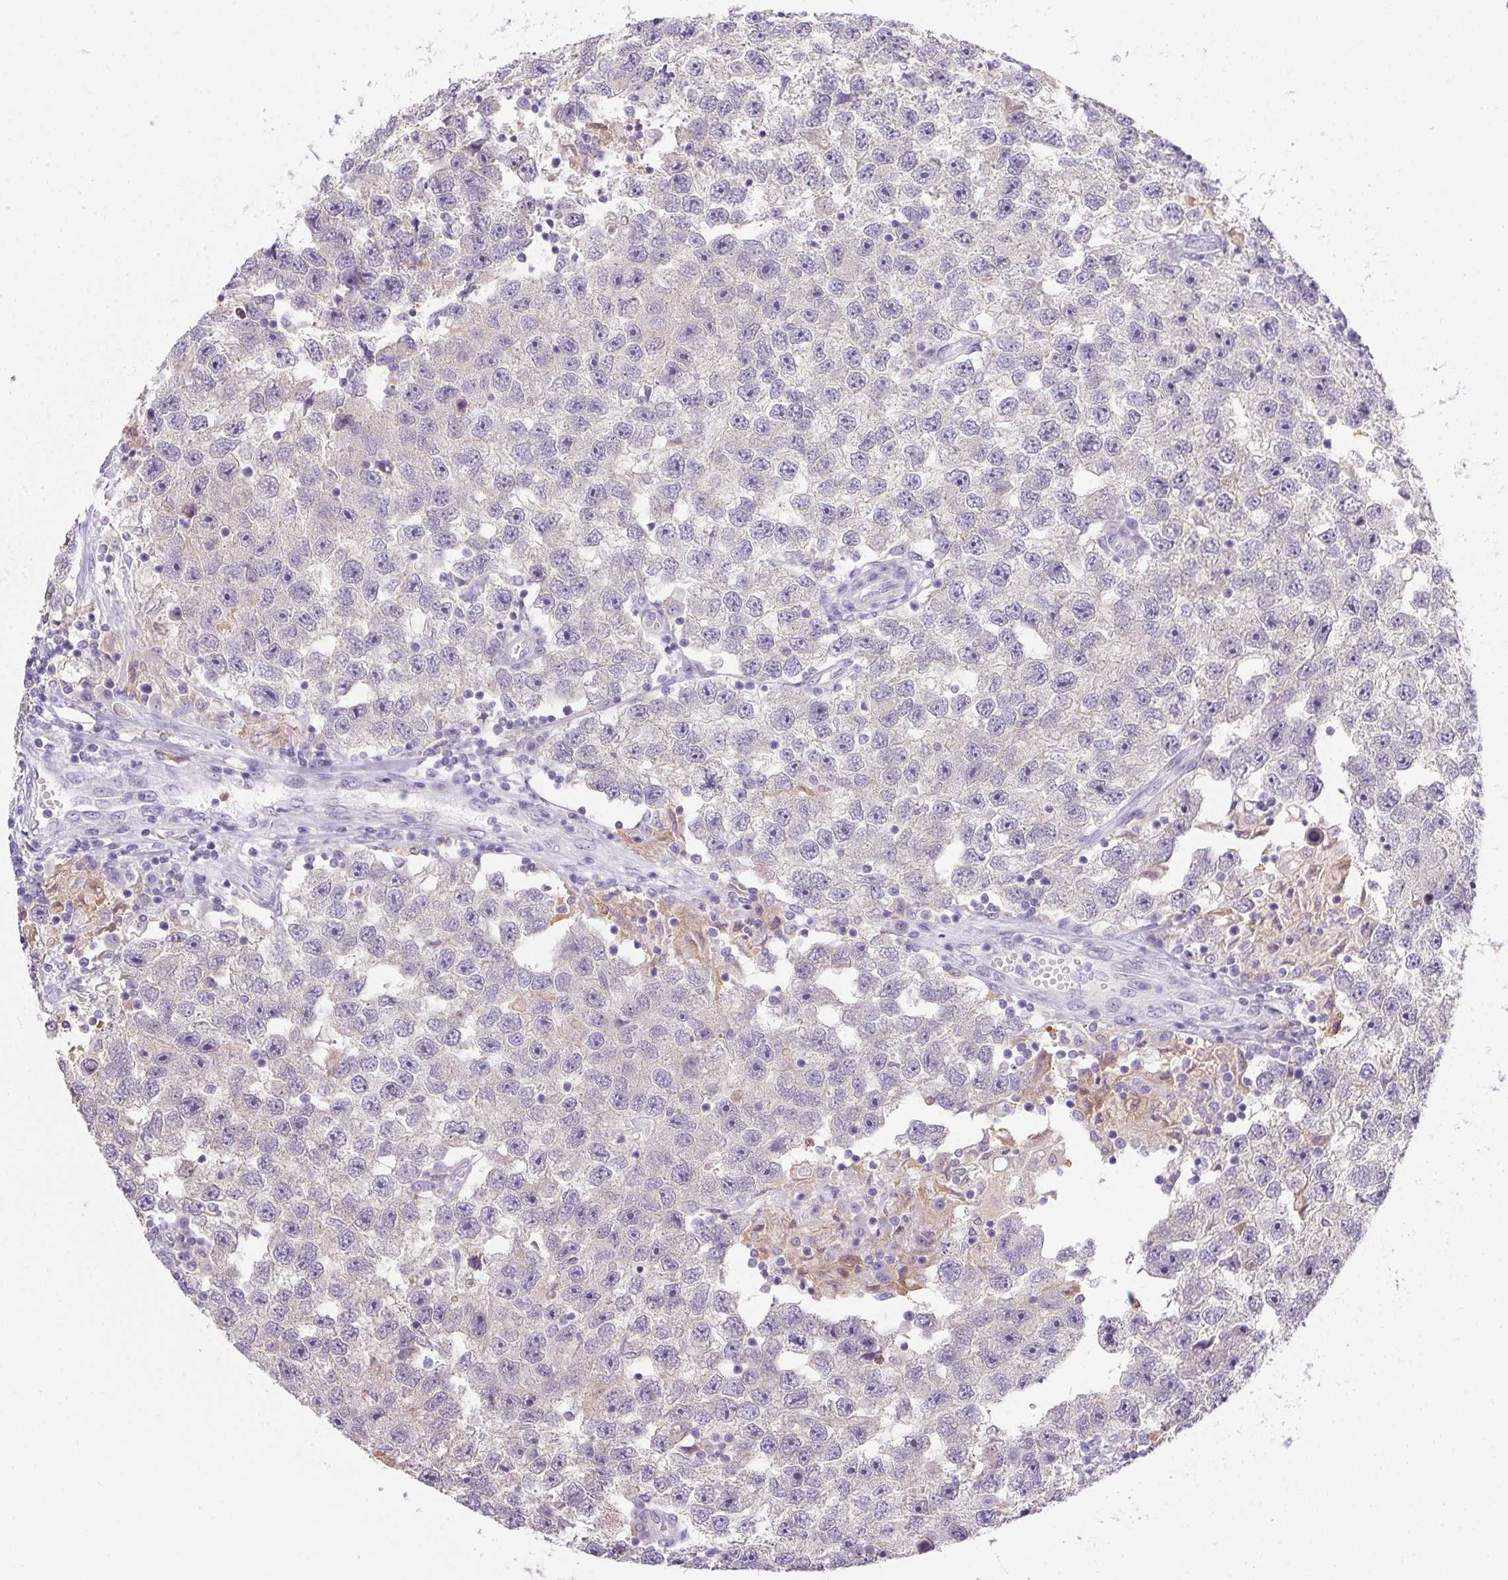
{"staining": {"intensity": "weak", "quantity": "<25%", "location": "cytoplasmic/membranous"}, "tissue": "testis cancer", "cell_type": "Tumor cells", "image_type": "cancer", "snomed": [{"axis": "morphology", "description": "Seminoma, NOS"}, {"axis": "topography", "description": "Testis"}], "caption": "High power microscopy micrograph of an IHC photomicrograph of seminoma (testis), revealing no significant expression in tumor cells.", "gene": "DNAJC5G", "patient": {"sex": "male", "age": 26}}